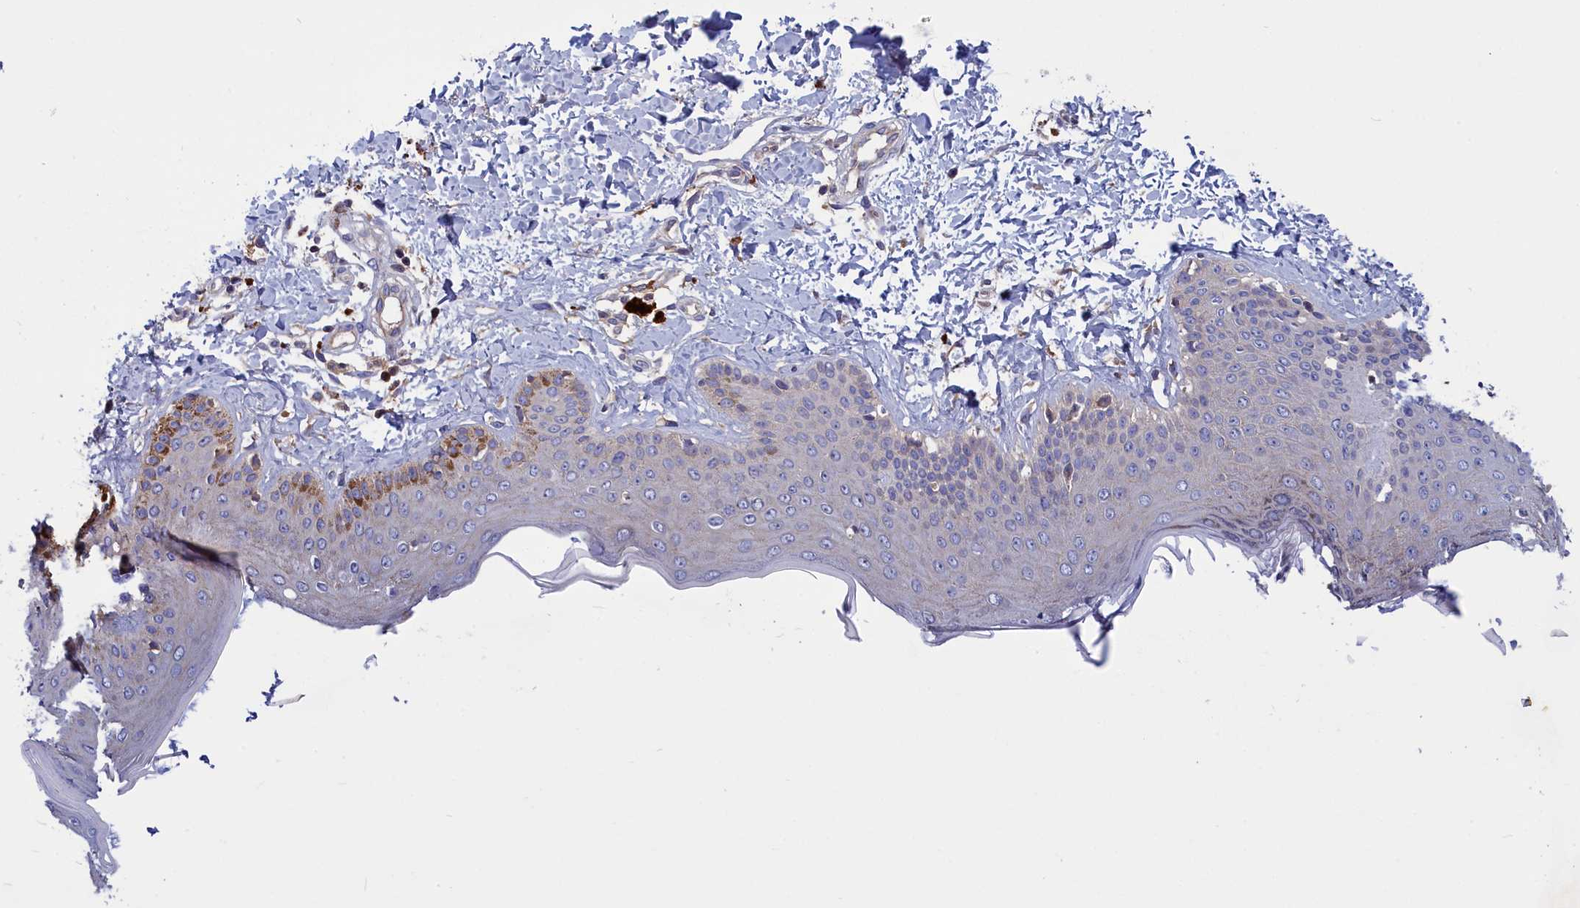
{"staining": {"intensity": "weak", "quantity": ">75%", "location": "cytoplasmic/membranous,nuclear"}, "tissue": "skin", "cell_type": "Fibroblasts", "image_type": "normal", "snomed": [{"axis": "morphology", "description": "Normal tissue, NOS"}, {"axis": "topography", "description": "Skin"}], "caption": "This photomicrograph demonstrates IHC staining of normal skin, with low weak cytoplasmic/membranous,nuclear positivity in approximately >75% of fibroblasts.", "gene": "CRACD", "patient": {"sex": "male", "age": 52}}